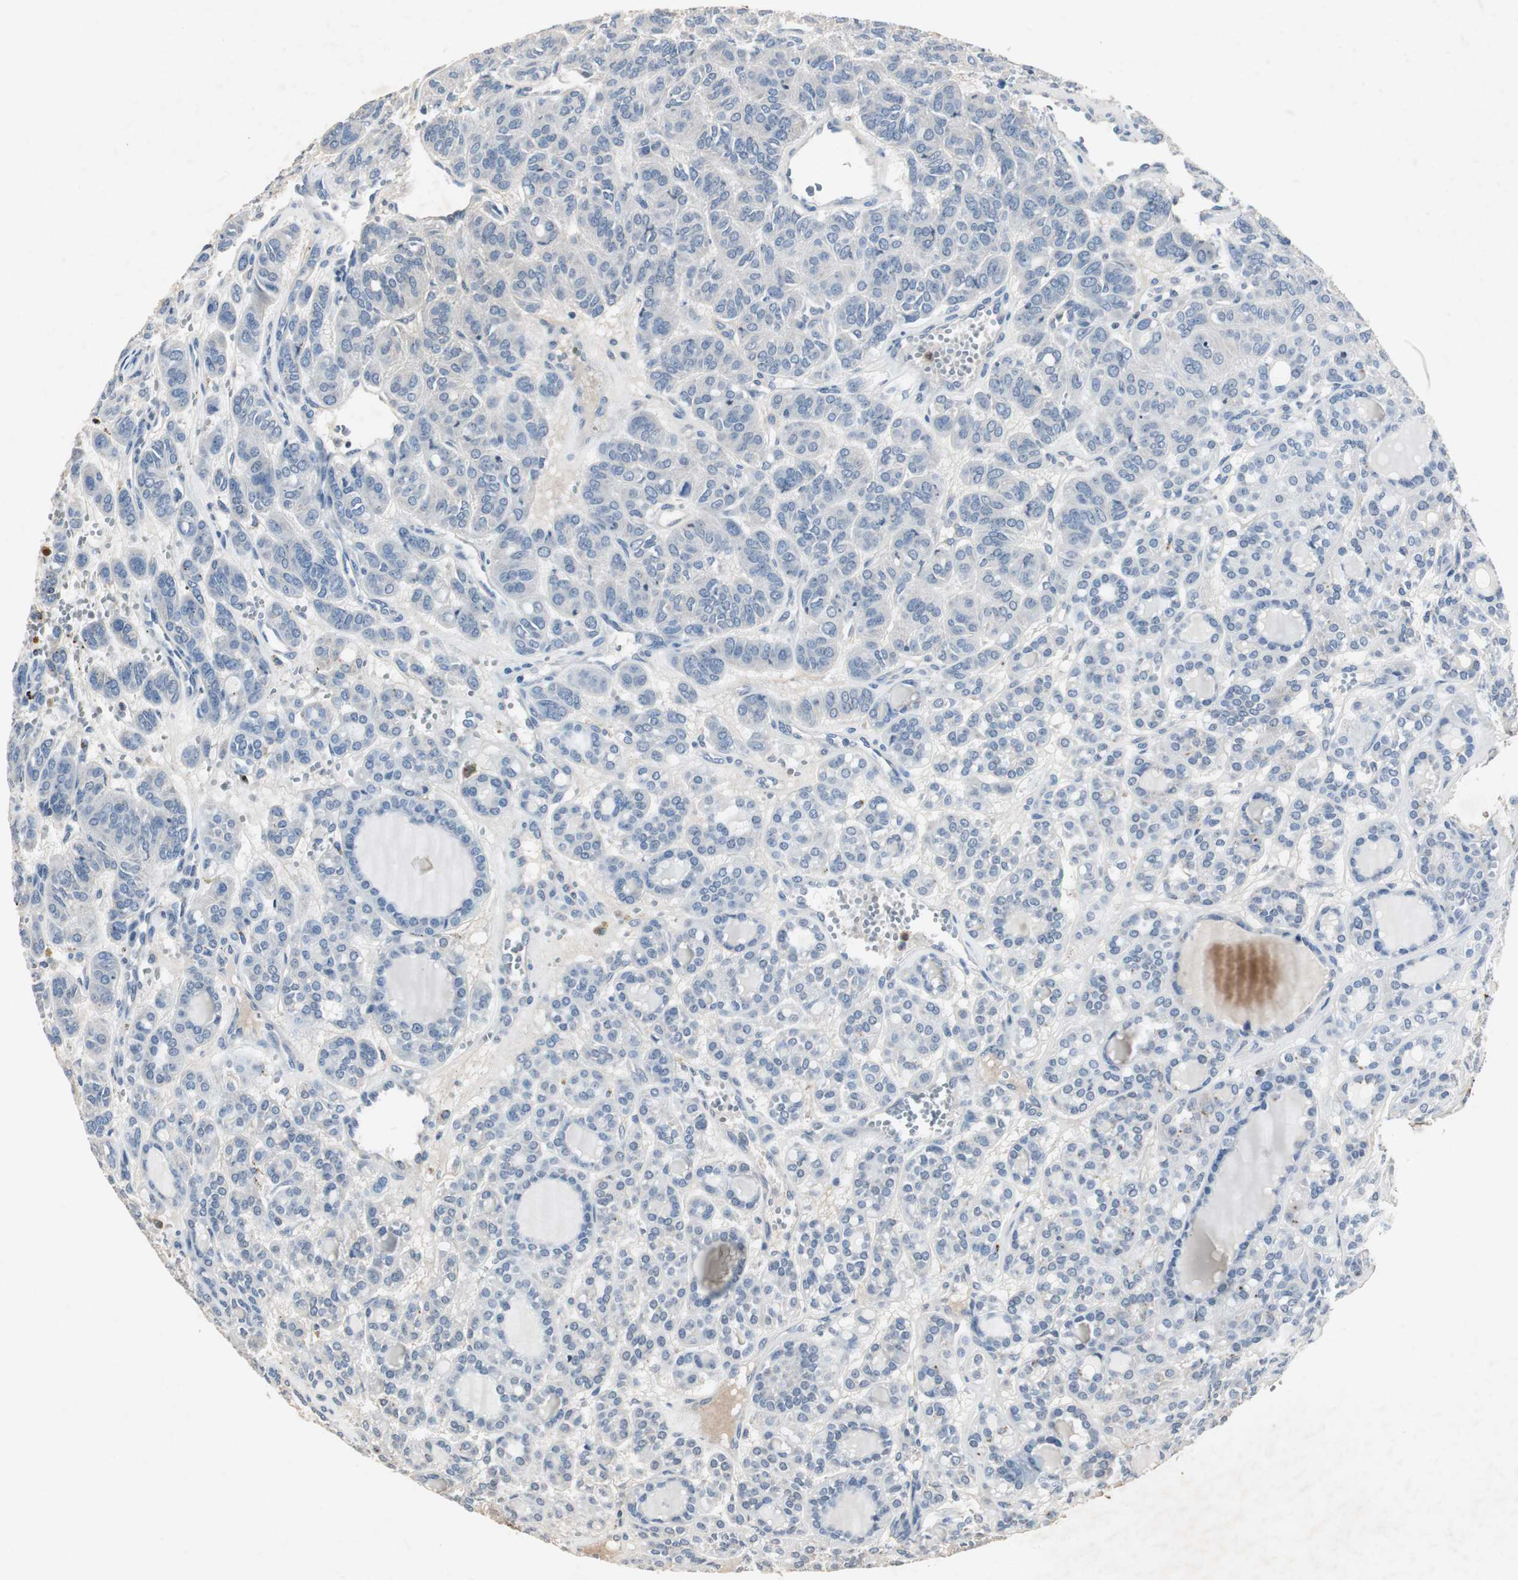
{"staining": {"intensity": "negative", "quantity": "none", "location": "none"}, "tissue": "thyroid cancer", "cell_type": "Tumor cells", "image_type": "cancer", "snomed": [{"axis": "morphology", "description": "Follicular adenoma carcinoma, NOS"}, {"axis": "topography", "description": "Thyroid gland"}], "caption": "Immunohistochemistry (IHC) image of neoplastic tissue: thyroid follicular adenoma carcinoma stained with DAB shows no significant protein staining in tumor cells. Nuclei are stained in blue.", "gene": "ADNP2", "patient": {"sex": "female", "age": 71}}